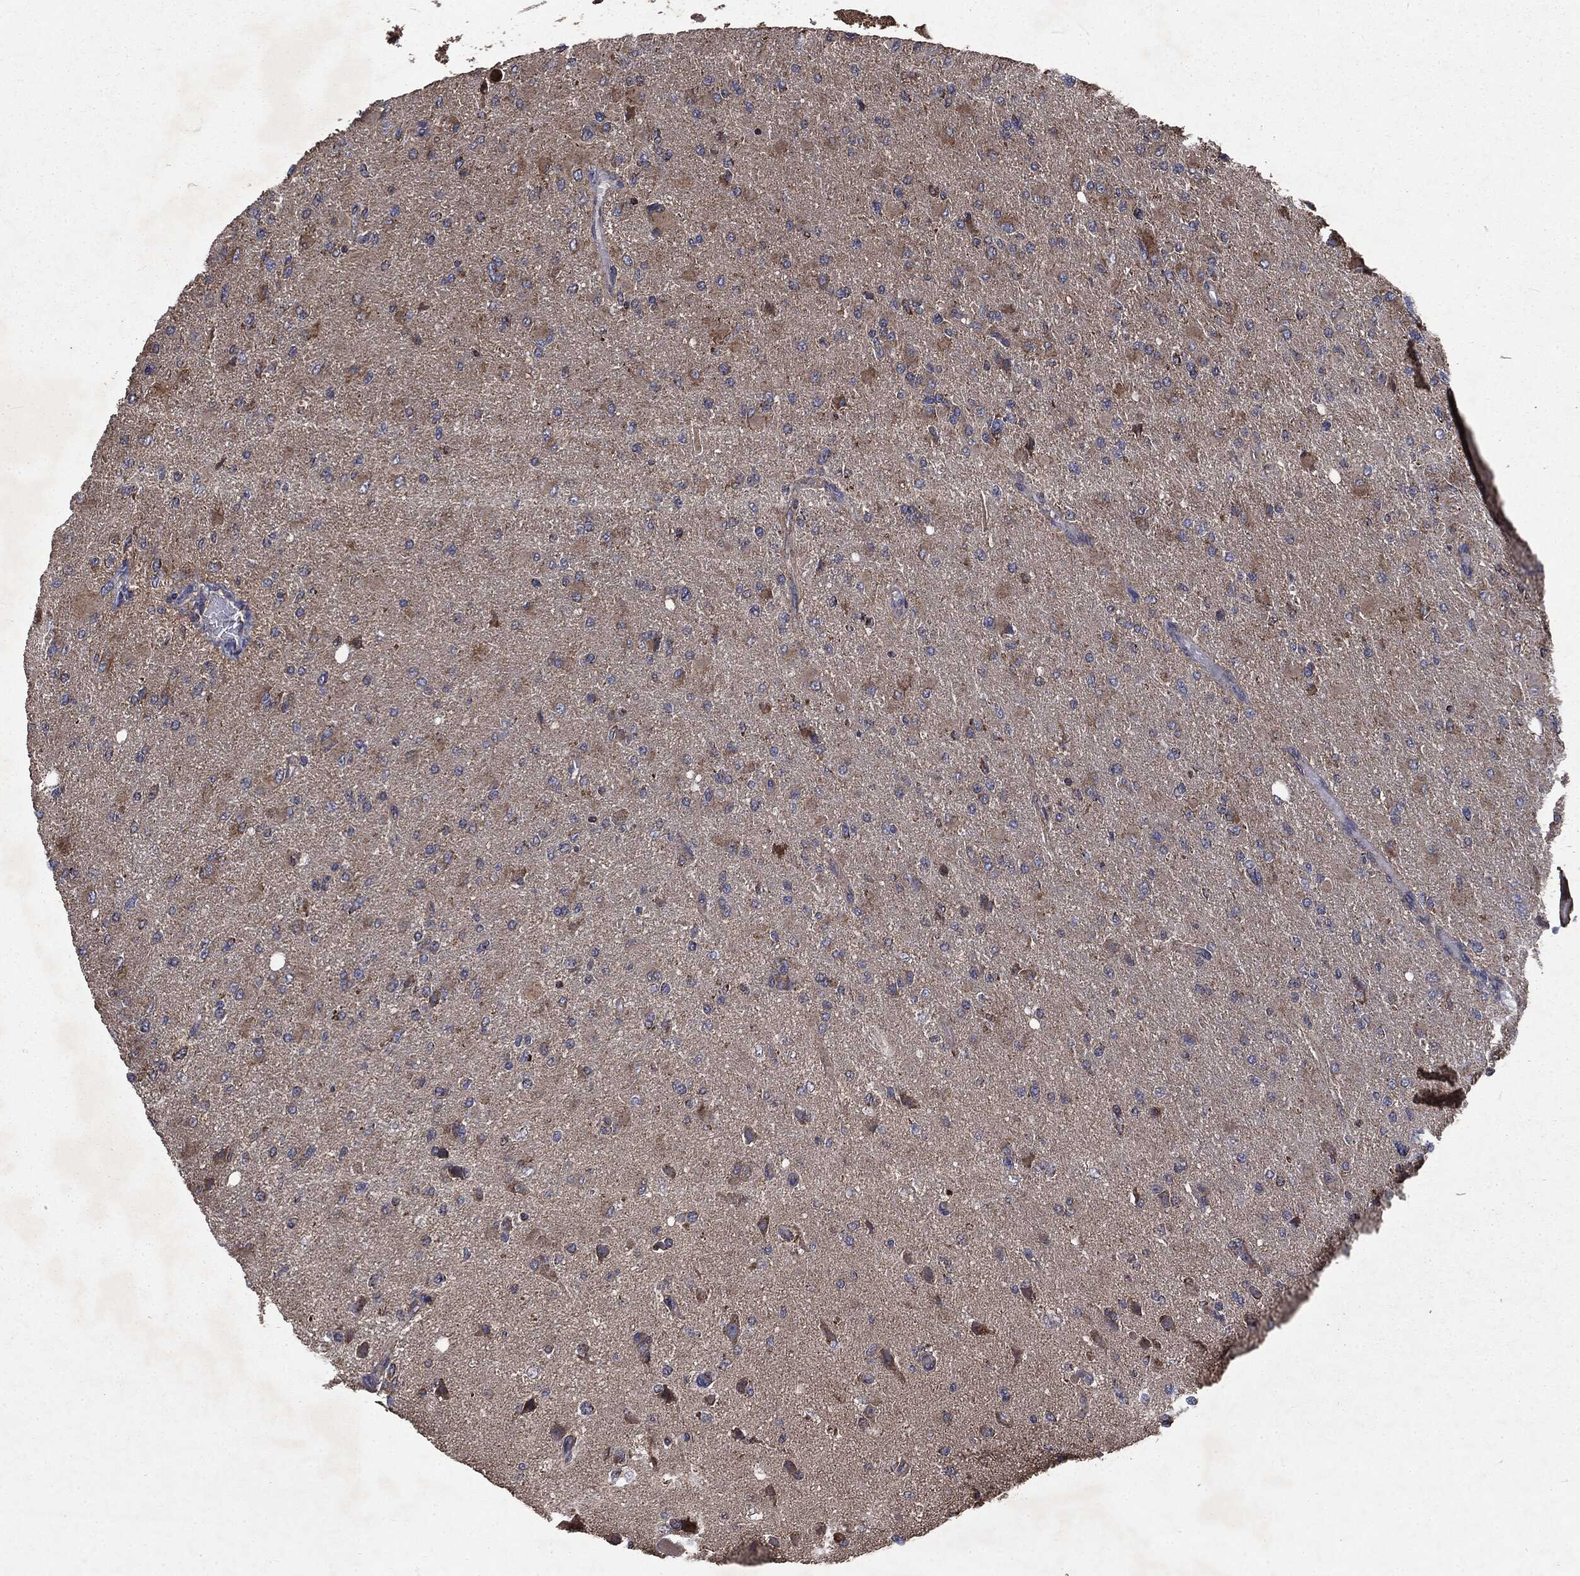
{"staining": {"intensity": "moderate", "quantity": ">75%", "location": "cytoplasmic/membranous"}, "tissue": "glioma", "cell_type": "Tumor cells", "image_type": "cancer", "snomed": [{"axis": "morphology", "description": "Glioma, malignant, High grade"}, {"axis": "topography", "description": "Cerebral cortex"}], "caption": "High-power microscopy captured an IHC photomicrograph of glioma, revealing moderate cytoplasmic/membranous positivity in approximately >75% of tumor cells. (DAB (3,3'-diaminobenzidine) = brown stain, brightfield microscopy at high magnification).", "gene": "MAPK6", "patient": {"sex": "female", "age": 36}}